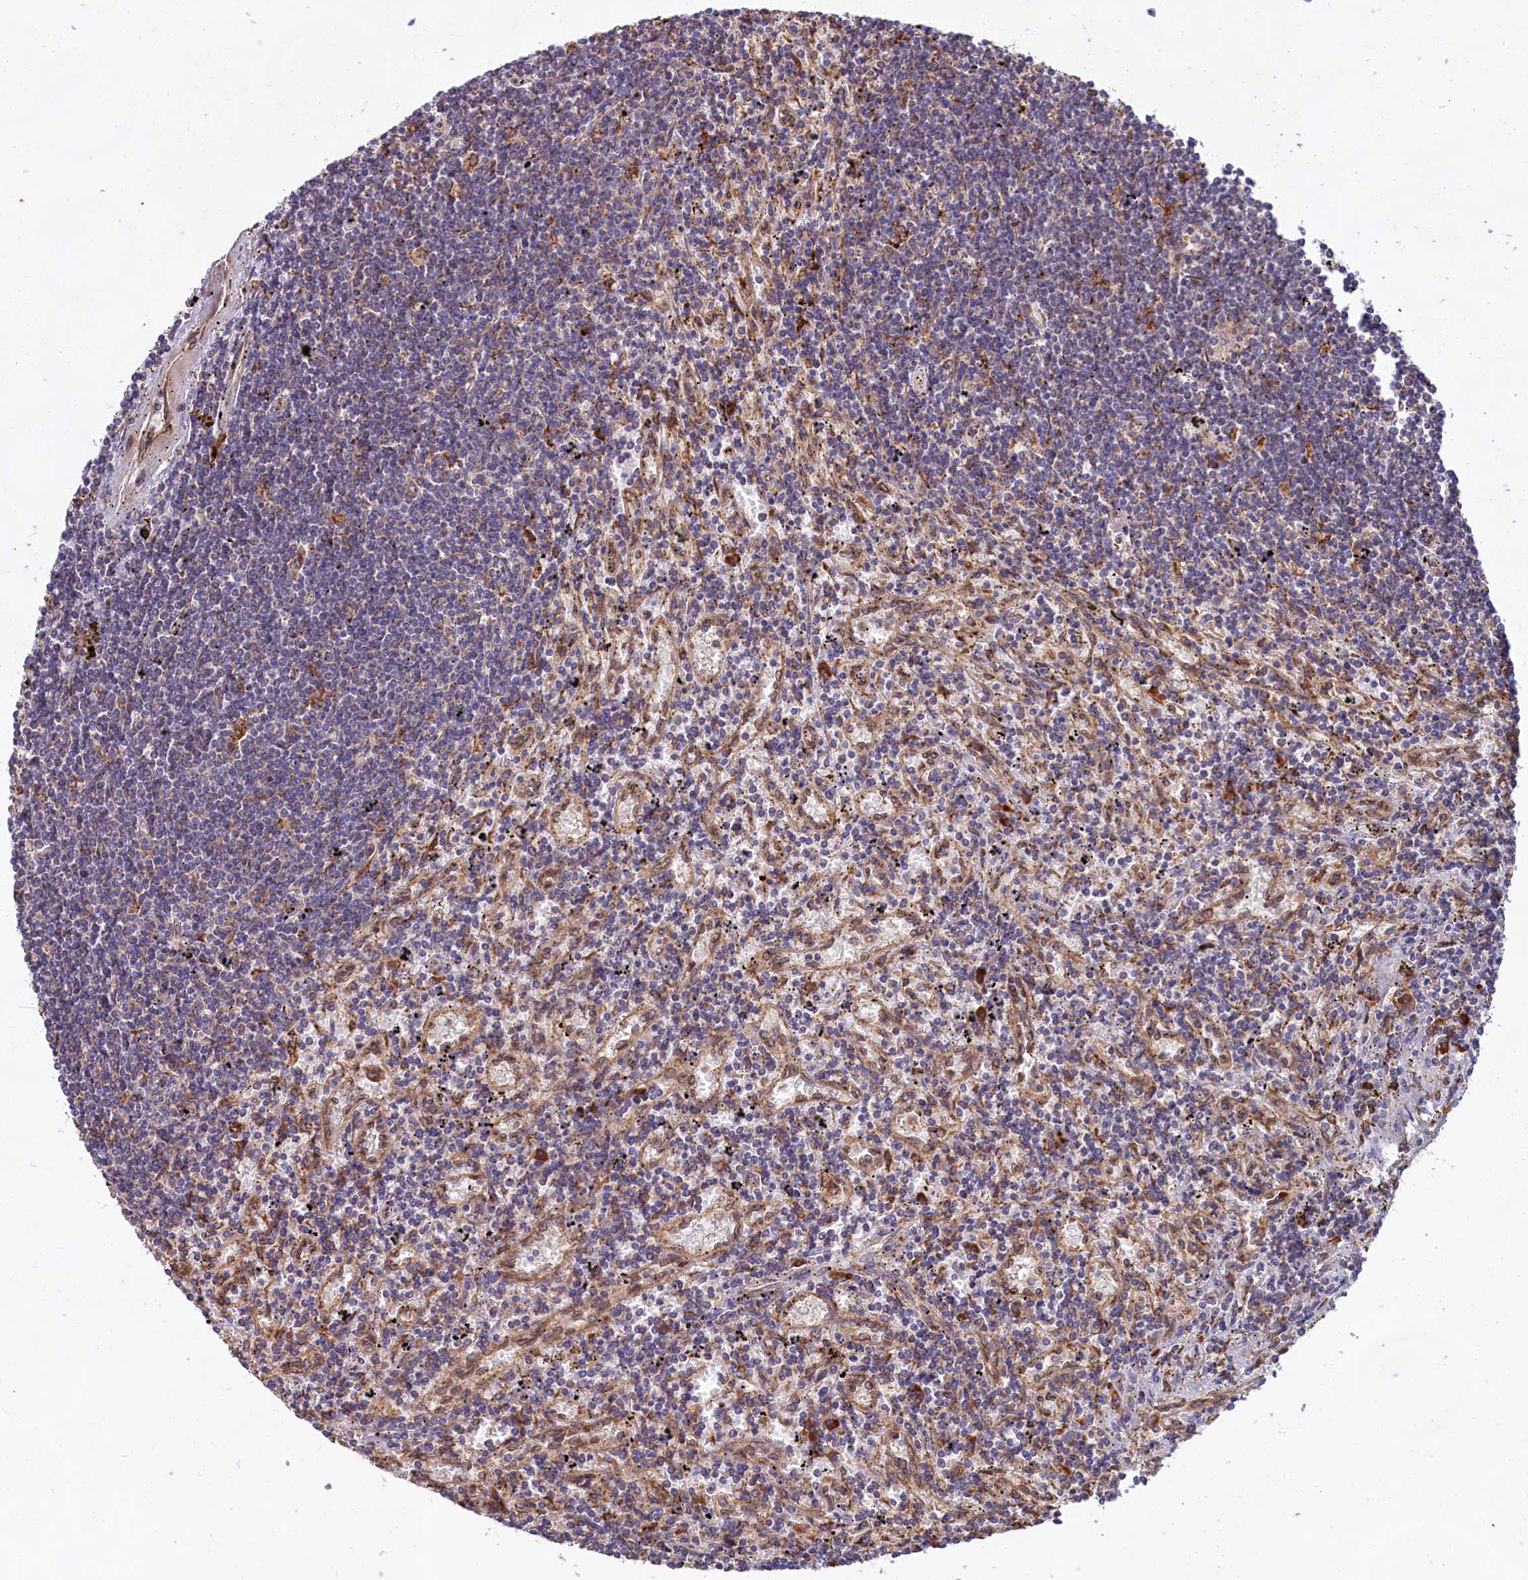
{"staining": {"intensity": "negative", "quantity": "none", "location": "none"}, "tissue": "lymphoma", "cell_type": "Tumor cells", "image_type": "cancer", "snomed": [{"axis": "morphology", "description": "Malignant lymphoma, non-Hodgkin's type, Low grade"}, {"axis": "topography", "description": "Spleen"}], "caption": "Immunohistochemical staining of human lymphoma shows no significant positivity in tumor cells.", "gene": "TBC1D19", "patient": {"sex": "male", "age": 76}}